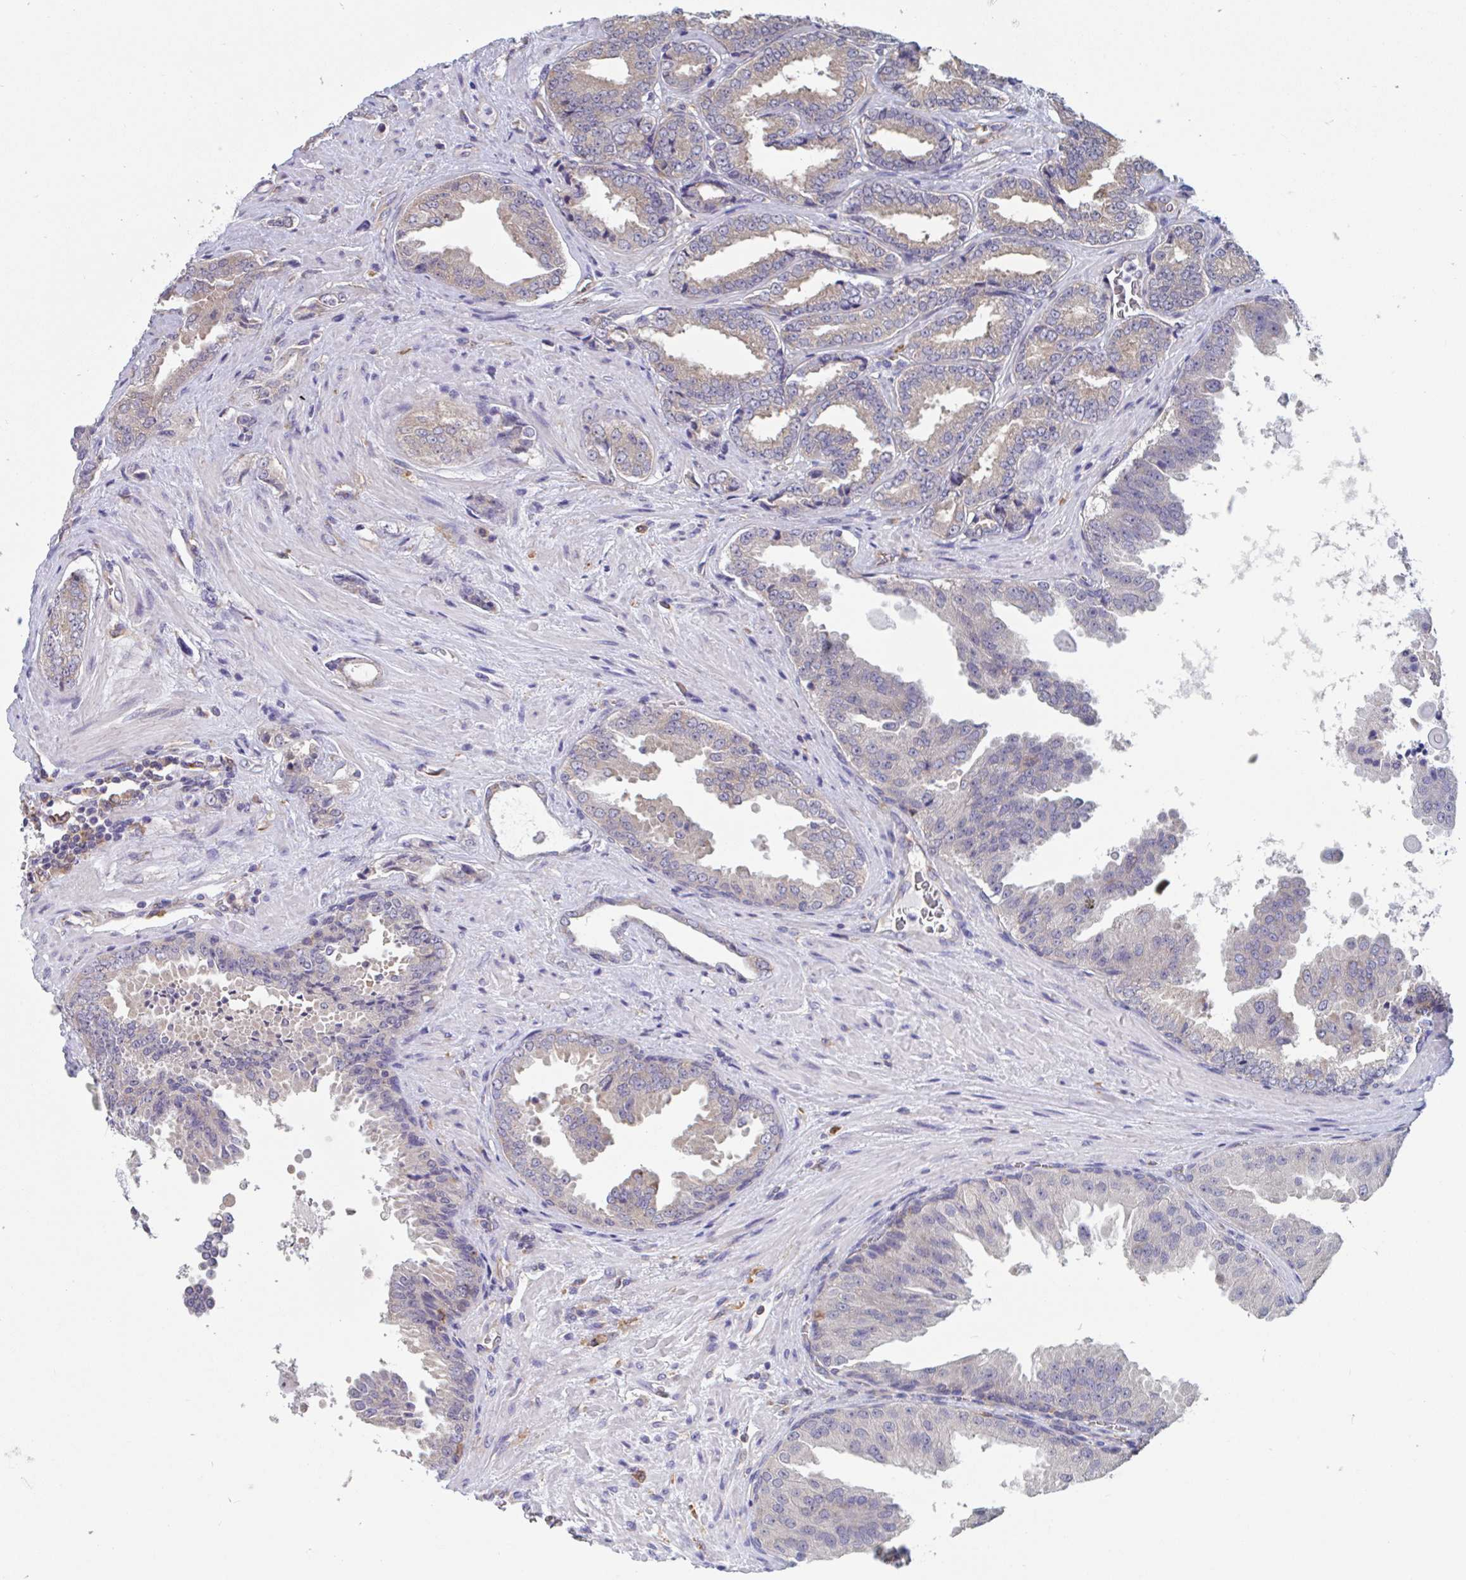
{"staining": {"intensity": "weak", "quantity": "25%-75%", "location": "cytoplasmic/membranous"}, "tissue": "prostate cancer", "cell_type": "Tumor cells", "image_type": "cancer", "snomed": [{"axis": "morphology", "description": "Adenocarcinoma, Low grade"}, {"axis": "topography", "description": "Prostate"}], "caption": "Tumor cells show weak cytoplasmic/membranous expression in approximately 25%-75% of cells in prostate low-grade adenocarcinoma. The staining was performed using DAB (3,3'-diaminobenzidine), with brown indicating positive protein expression. Nuclei are stained blue with hematoxylin.", "gene": "SNX8", "patient": {"sex": "male", "age": 67}}